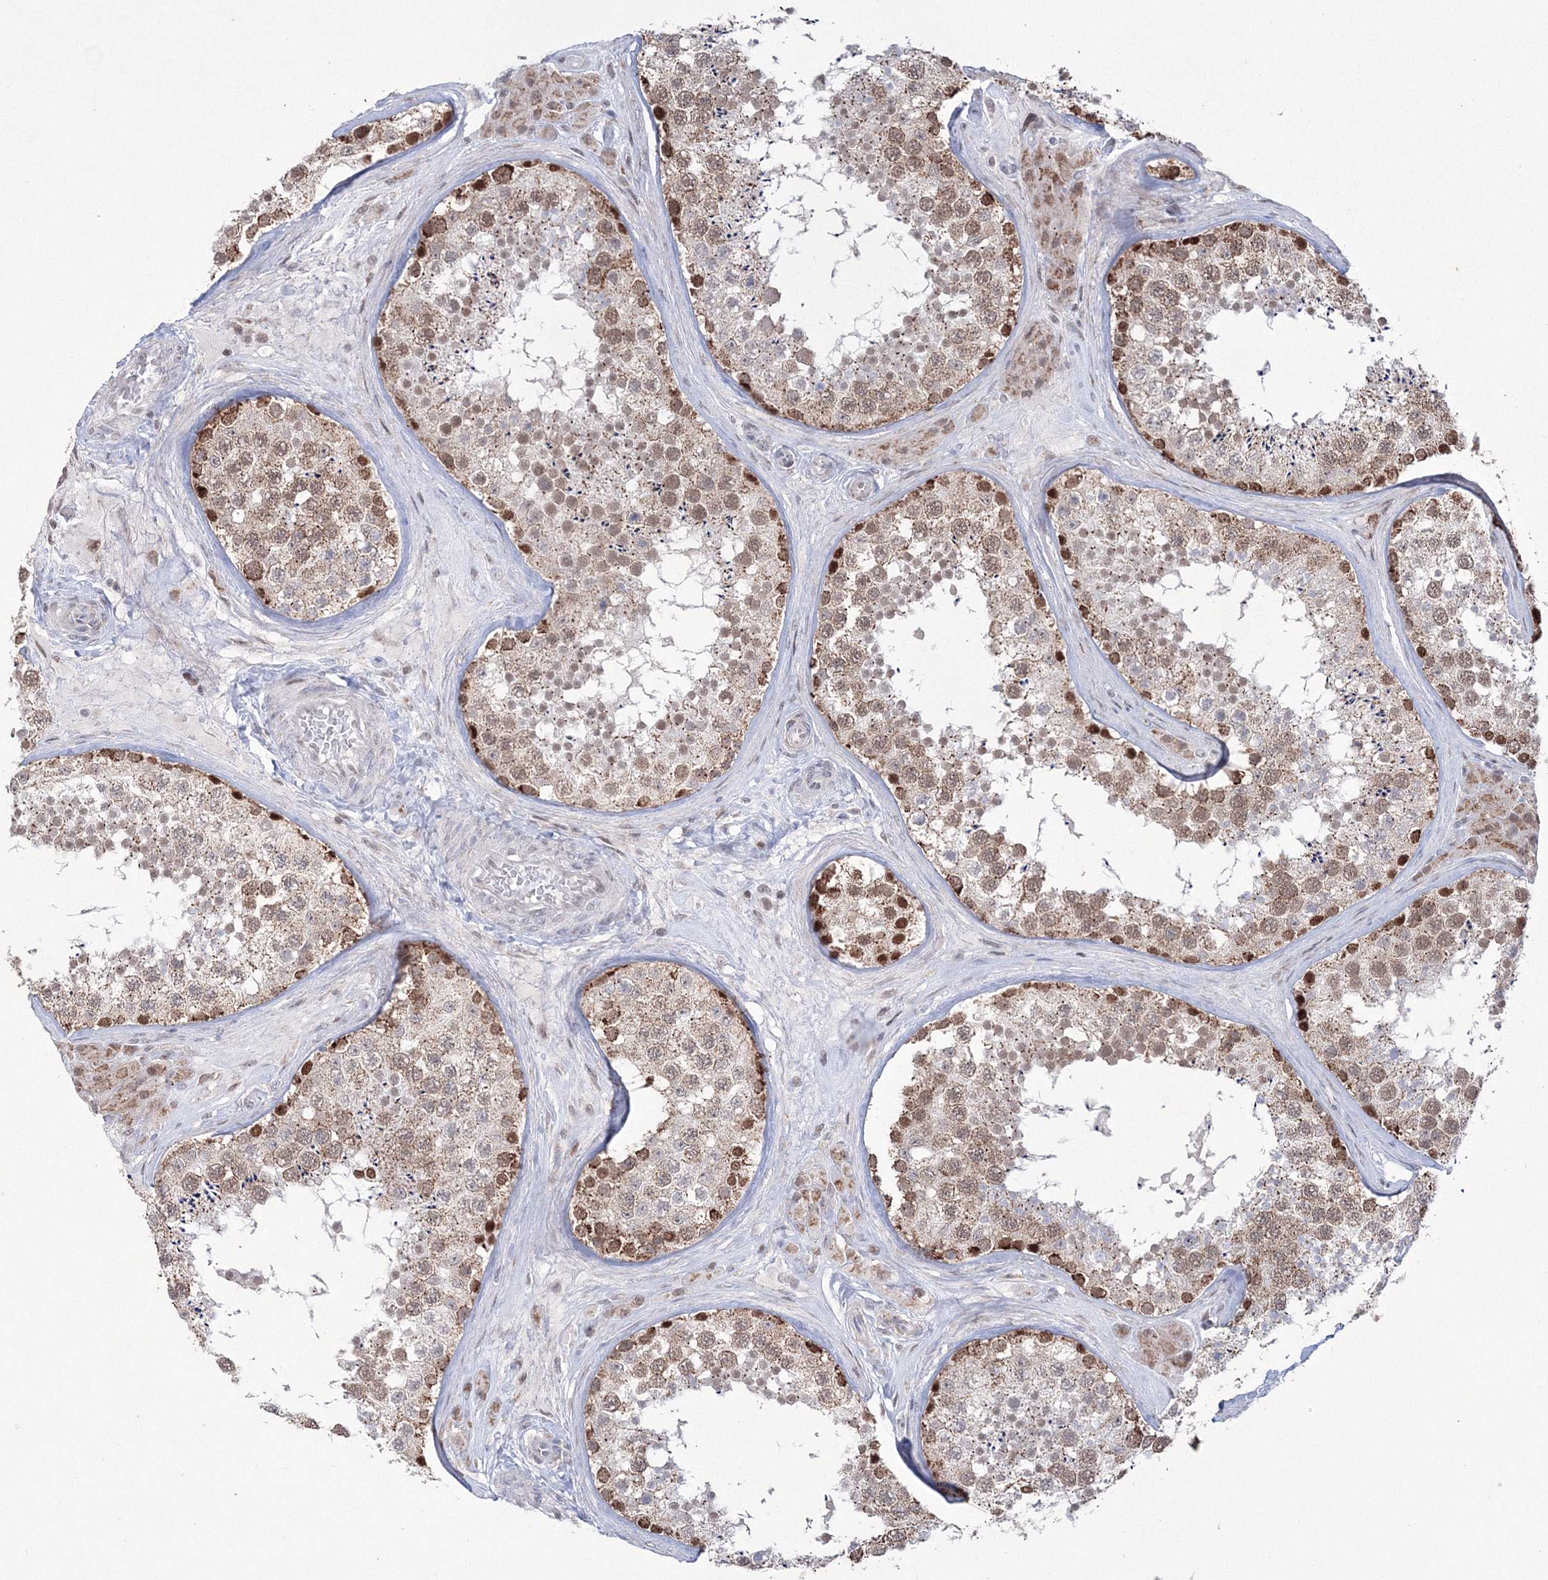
{"staining": {"intensity": "strong", "quantity": "<25%", "location": "cytoplasmic/membranous,nuclear"}, "tissue": "testis", "cell_type": "Cells in seminiferous ducts", "image_type": "normal", "snomed": [{"axis": "morphology", "description": "Normal tissue, NOS"}, {"axis": "topography", "description": "Testis"}], "caption": "This is an image of IHC staining of unremarkable testis, which shows strong positivity in the cytoplasmic/membranous,nuclear of cells in seminiferous ducts.", "gene": "GRSF1", "patient": {"sex": "male", "age": 46}}